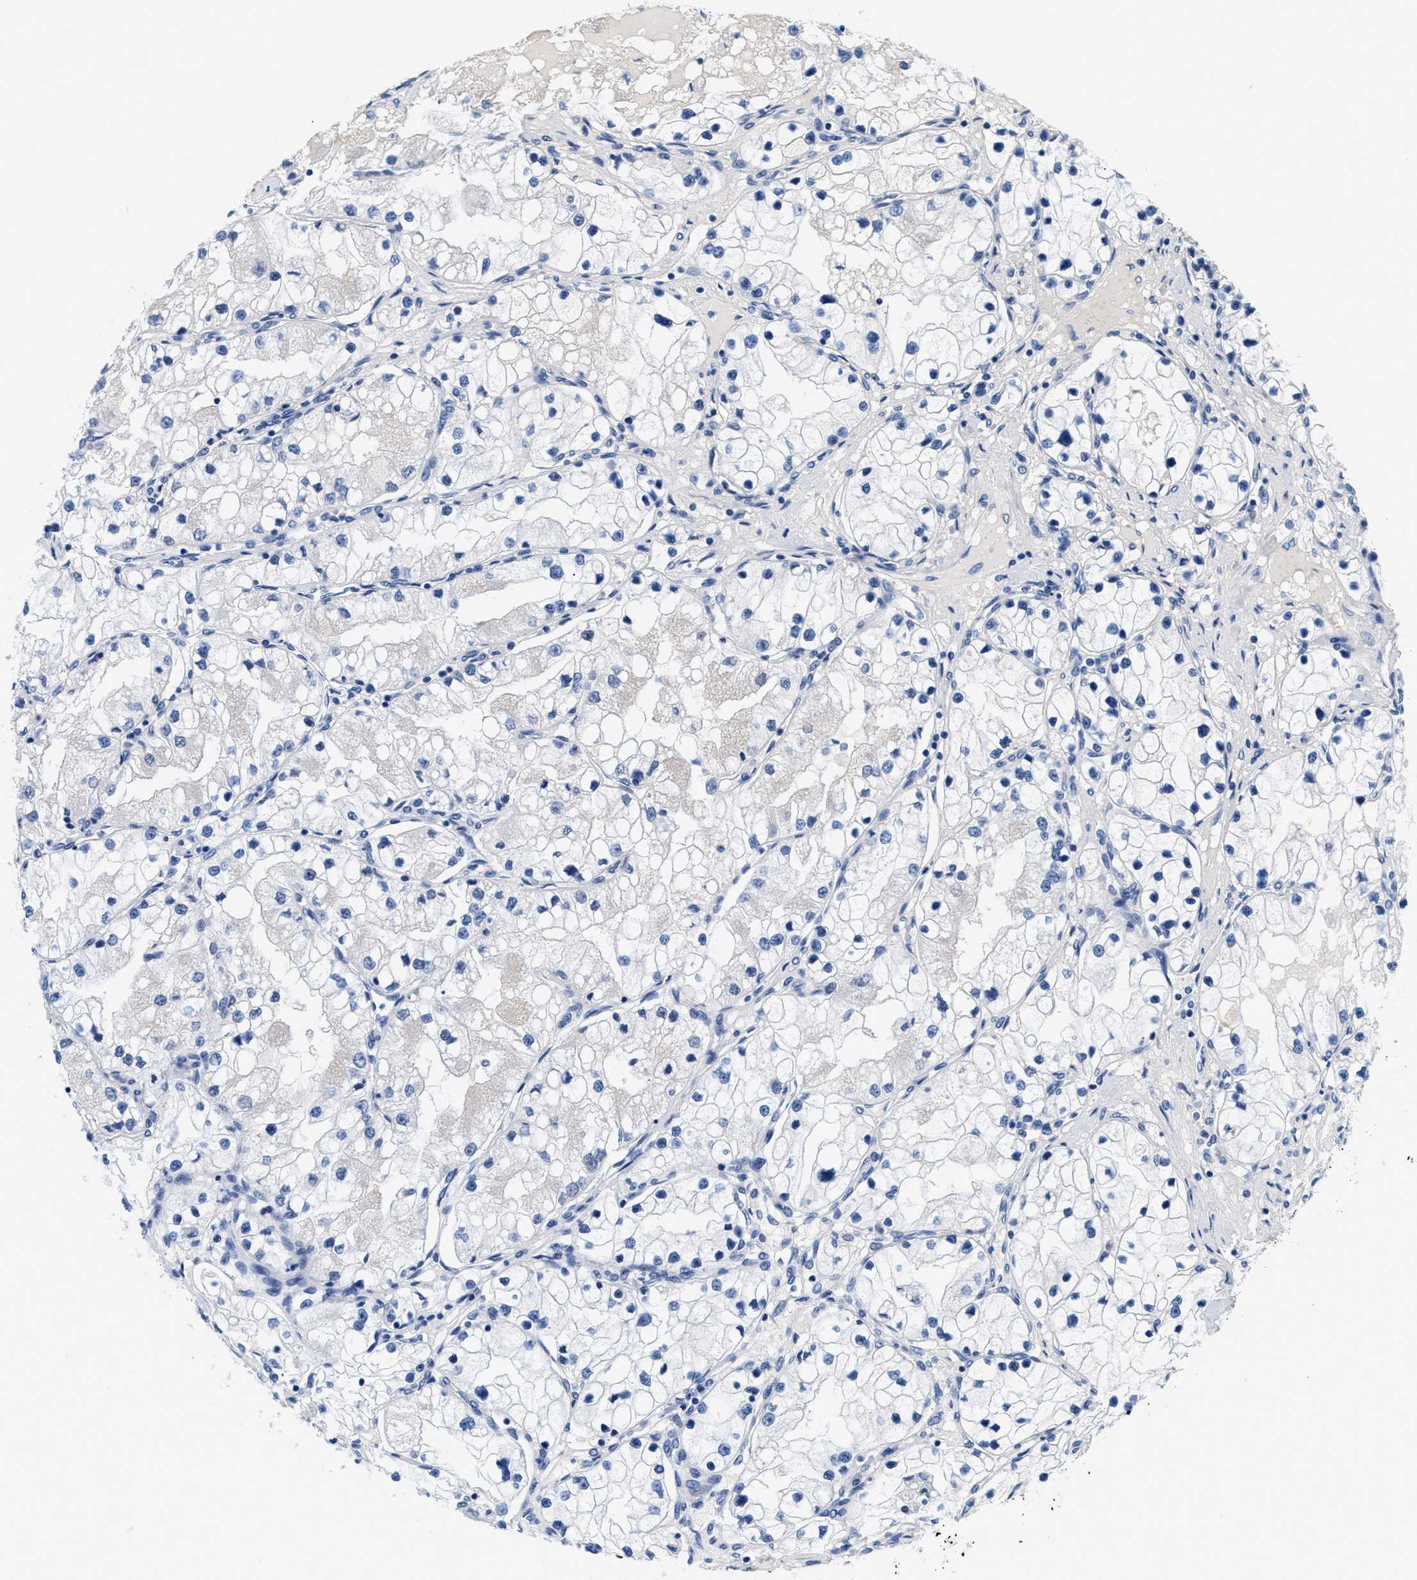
{"staining": {"intensity": "negative", "quantity": "none", "location": "none"}, "tissue": "renal cancer", "cell_type": "Tumor cells", "image_type": "cancer", "snomed": [{"axis": "morphology", "description": "Adenocarcinoma, NOS"}, {"axis": "topography", "description": "Kidney"}], "caption": "A photomicrograph of human renal cancer is negative for staining in tumor cells.", "gene": "SLFN13", "patient": {"sex": "male", "age": 68}}